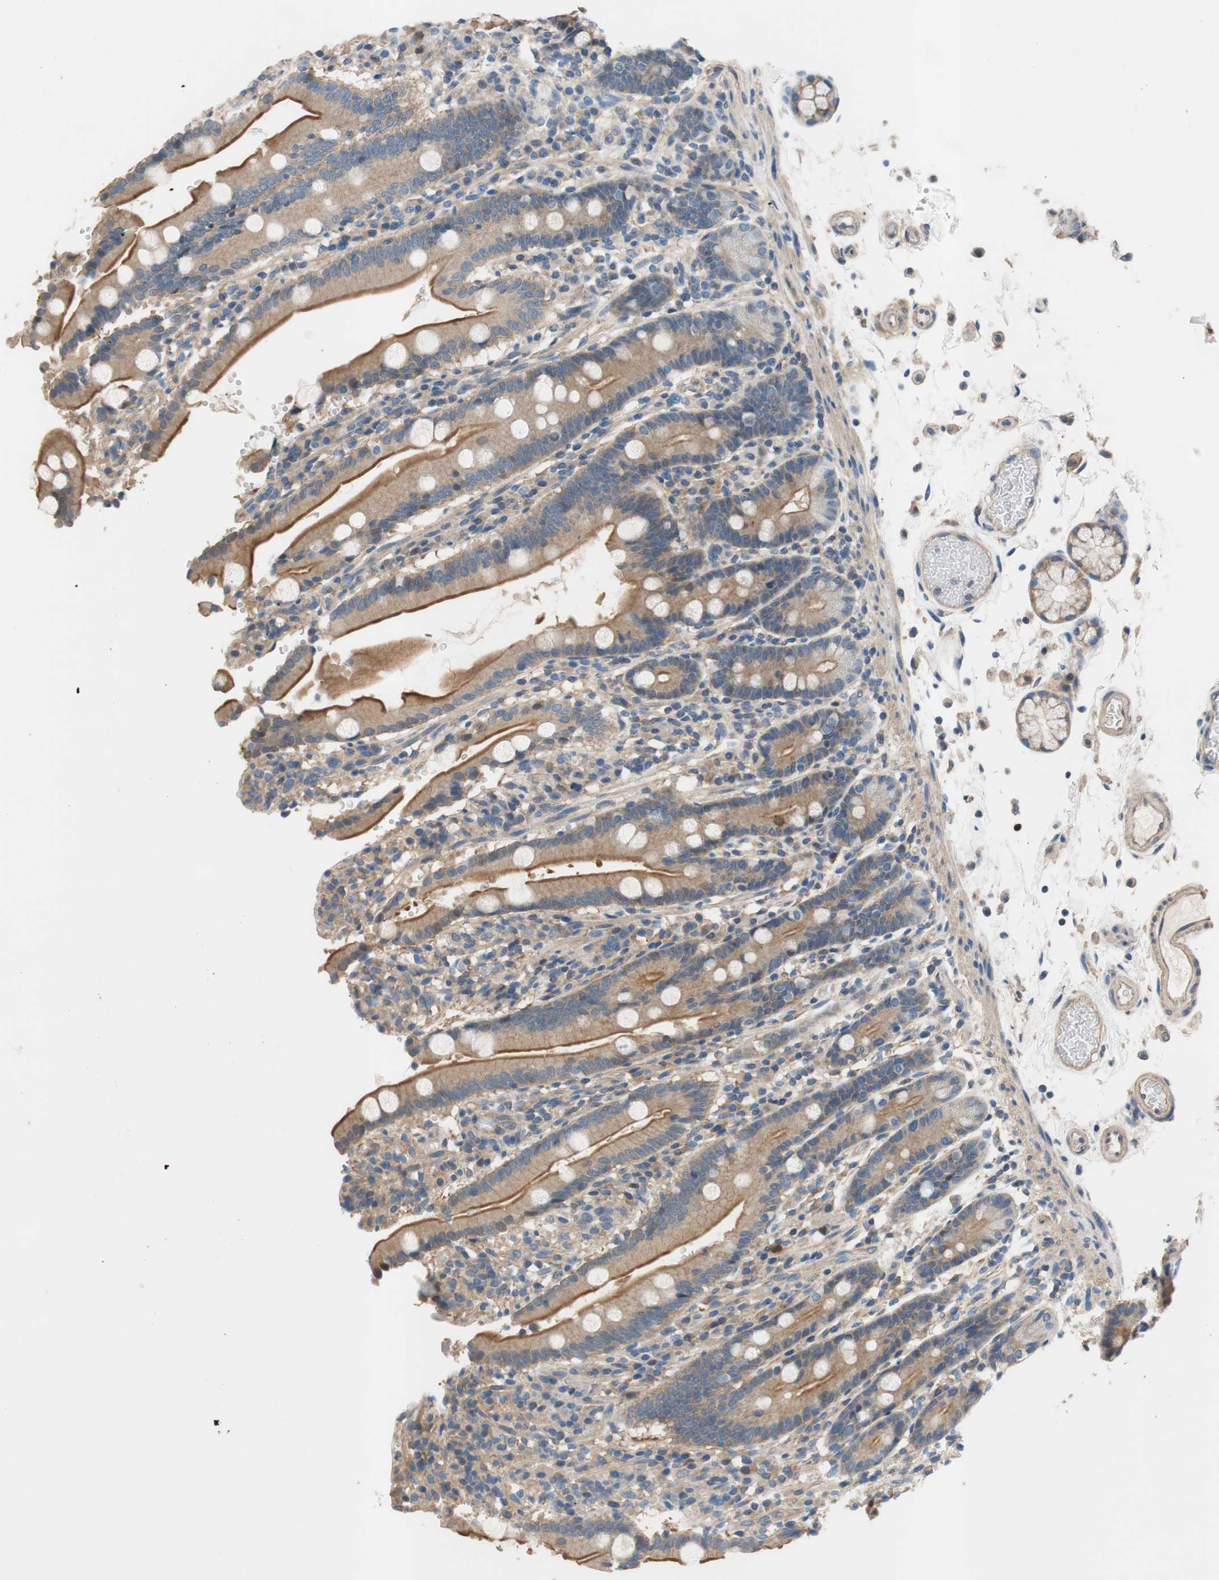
{"staining": {"intensity": "moderate", "quantity": ">75%", "location": "cytoplasmic/membranous"}, "tissue": "duodenum", "cell_type": "Glandular cells", "image_type": "normal", "snomed": [{"axis": "morphology", "description": "Normal tissue, NOS"}, {"axis": "topography", "description": "Small intestine, NOS"}], "caption": "An image of human duodenum stained for a protein reveals moderate cytoplasmic/membranous brown staining in glandular cells. (Brightfield microscopy of DAB IHC at high magnification).", "gene": "CALML3", "patient": {"sex": "female", "age": 71}}